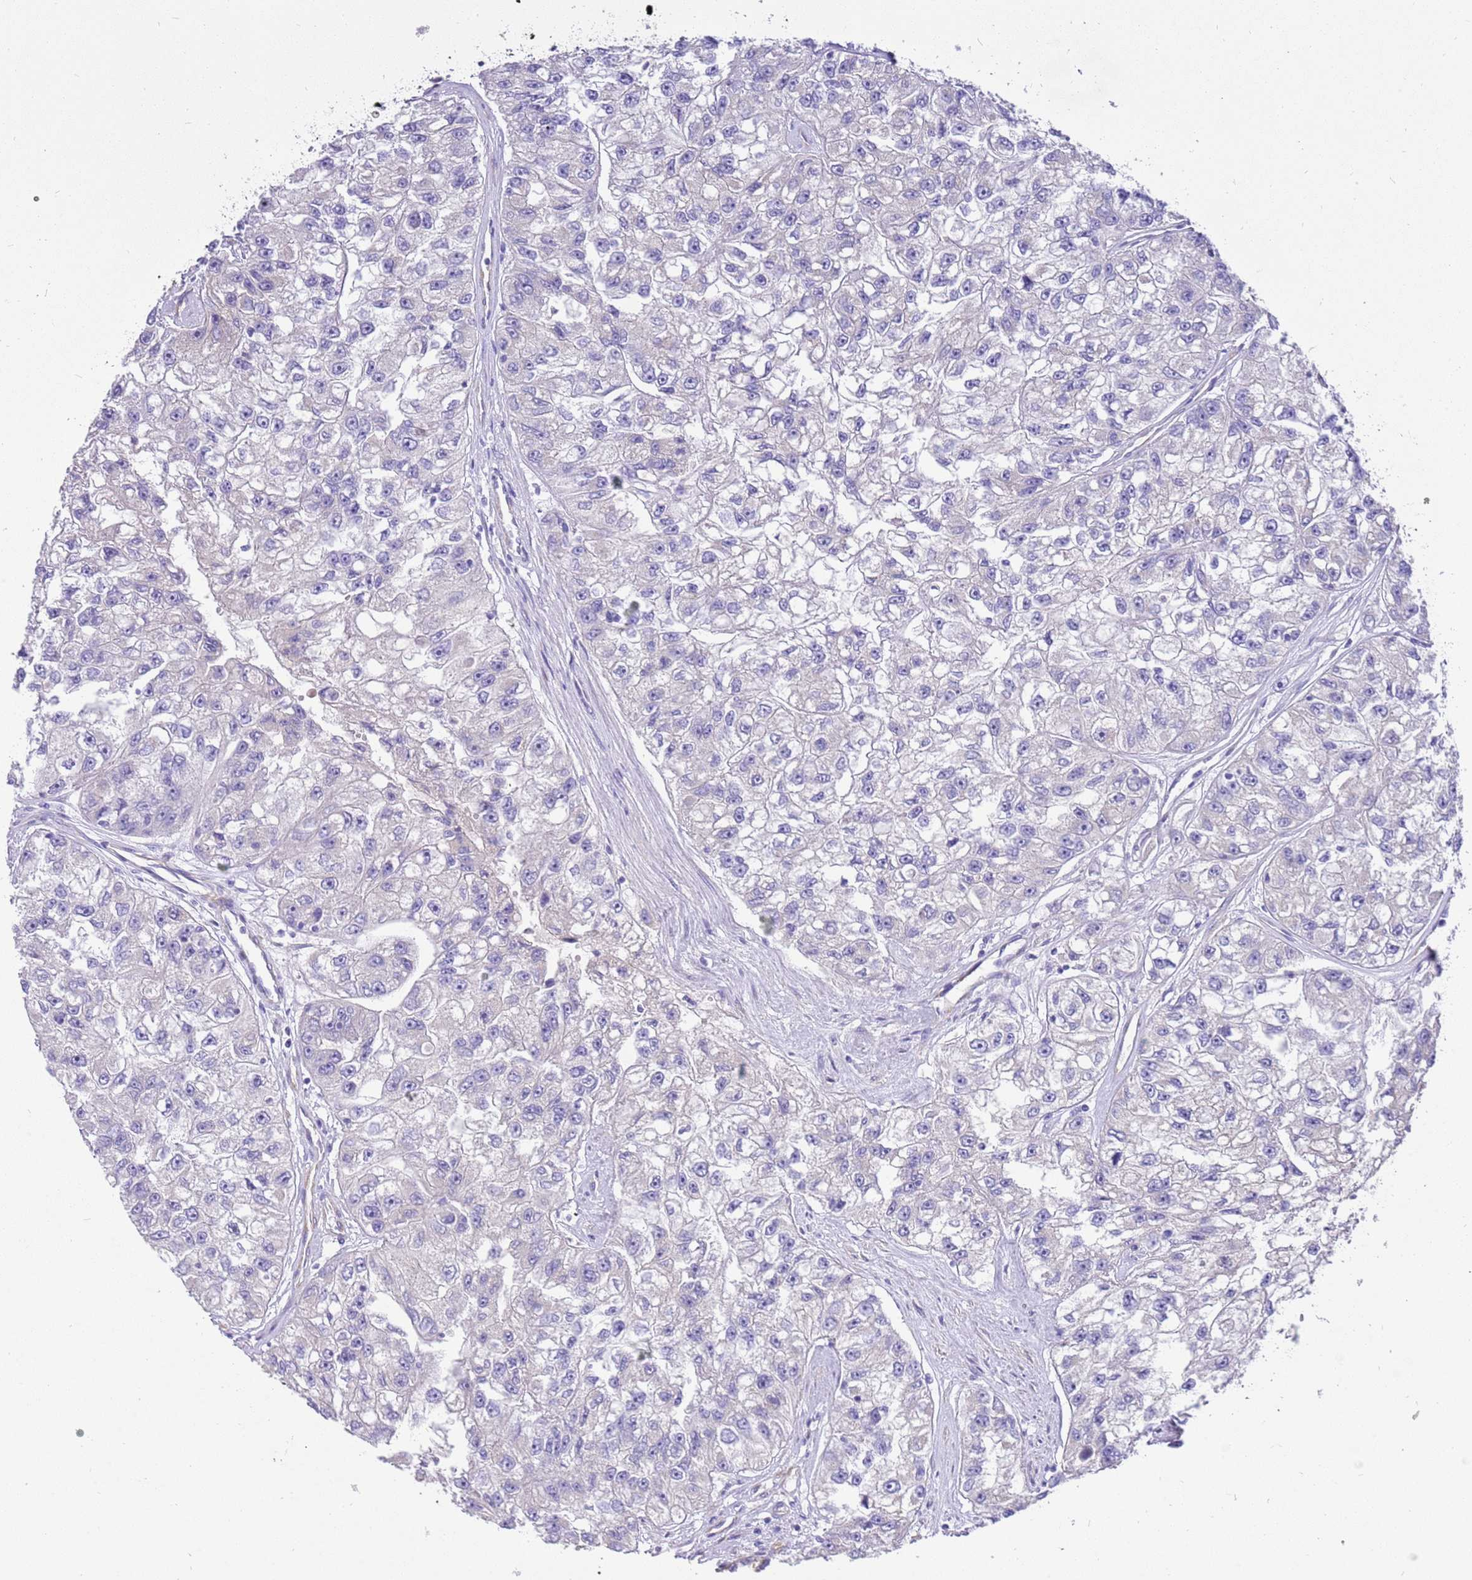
{"staining": {"intensity": "negative", "quantity": "none", "location": "none"}, "tissue": "renal cancer", "cell_type": "Tumor cells", "image_type": "cancer", "snomed": [{"axis": "morphology", "description": "Adenocarcinoma, NOS"}, {"axis": "topography", "description": "Kidney"}], "caption": "The photomicrograph demonstrates no staining of tumor cells in renal adenocarcinoma.", "gene": "SERINC3", "patient": {"sex": "male", "age": 63}}